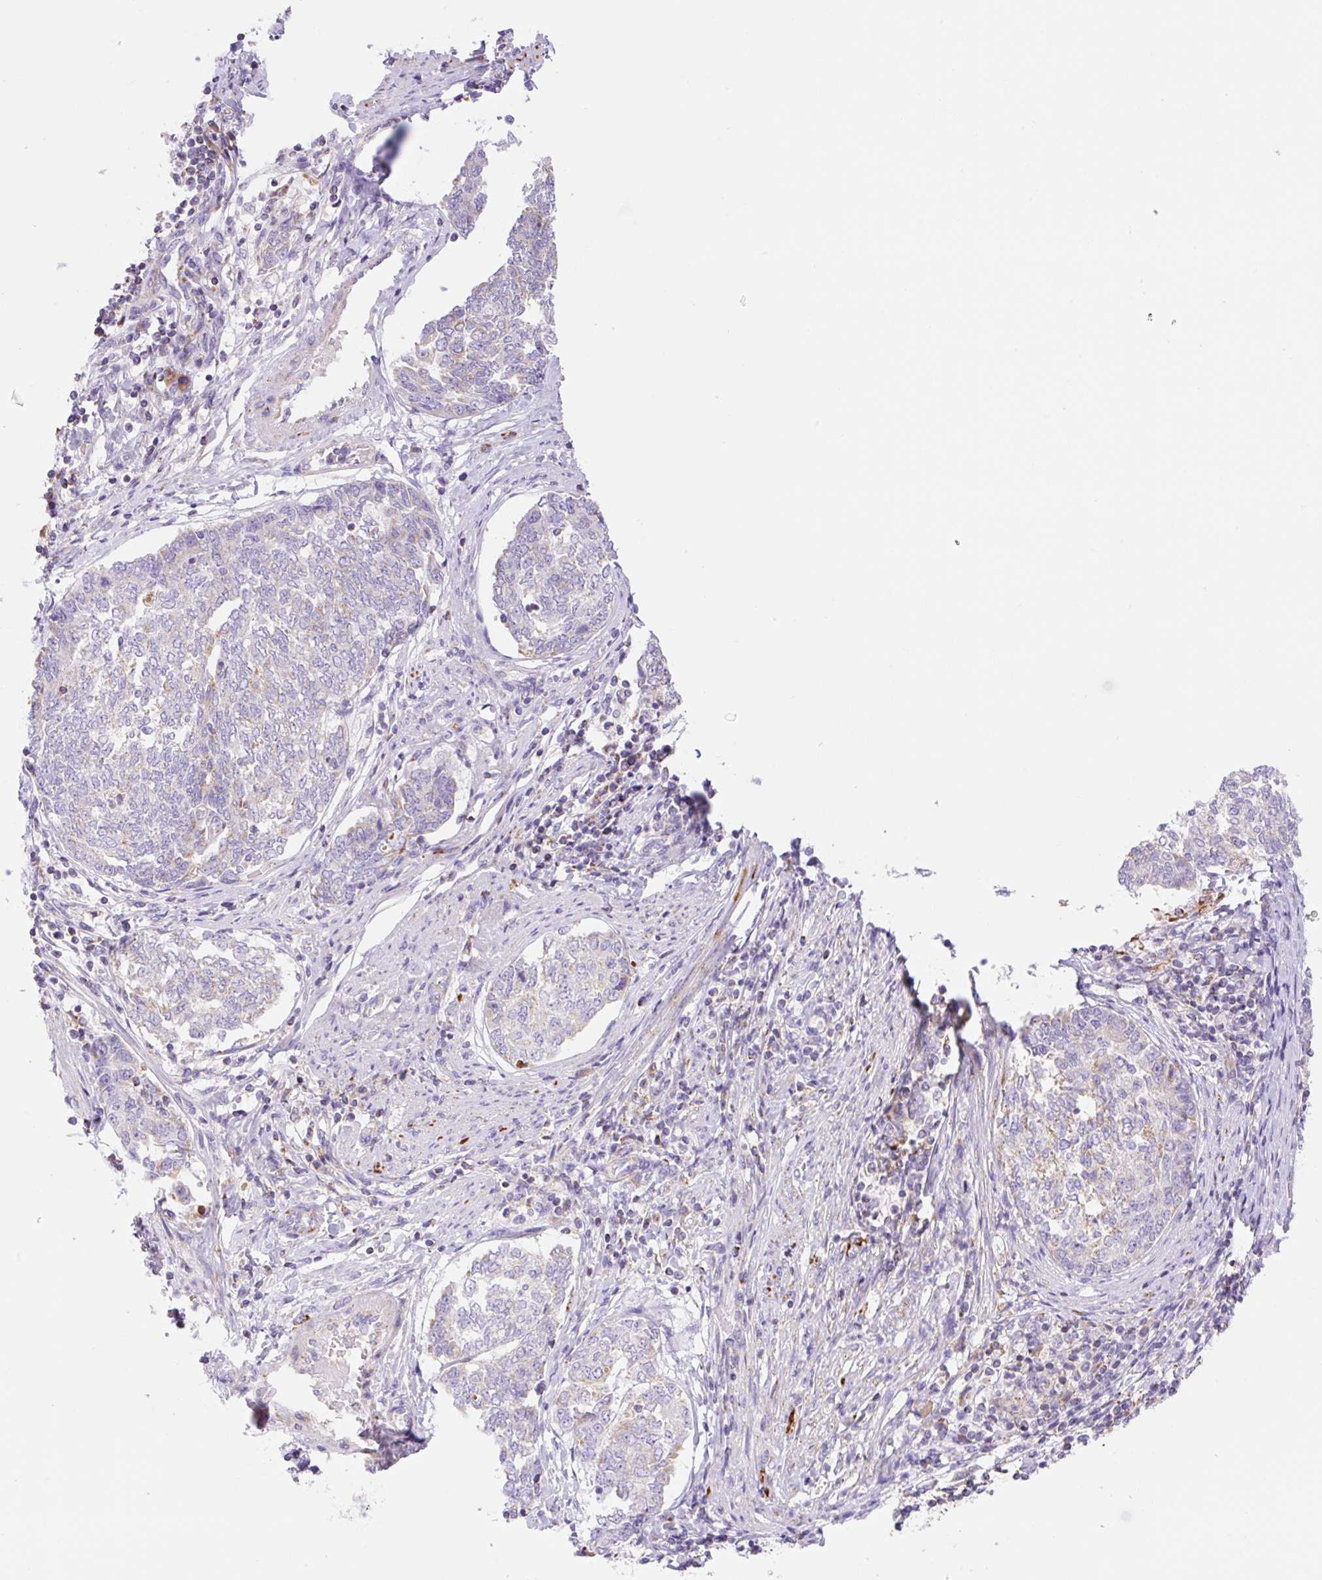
{"staining": {"intensity": "weak", "quantity": "<25%", "location": "cytoplasmic/membranous"}, "tissue": "endometrial cancer", "cell_type": "Tumor cells", "image_type": "cancer", "snomed": [{"axis": "morphology", "description": "Adenocarcinoma, NOS"}, {"axis": "topography", "description": "Endometrium"}], "caption": "This is a photomicrograph of IHC staining of endometrial cancer (adenocarcinoma), which shows no expression in tumor cells.", "gene": "ETNK2", "patient": {"sex": "female", "age": 80}}